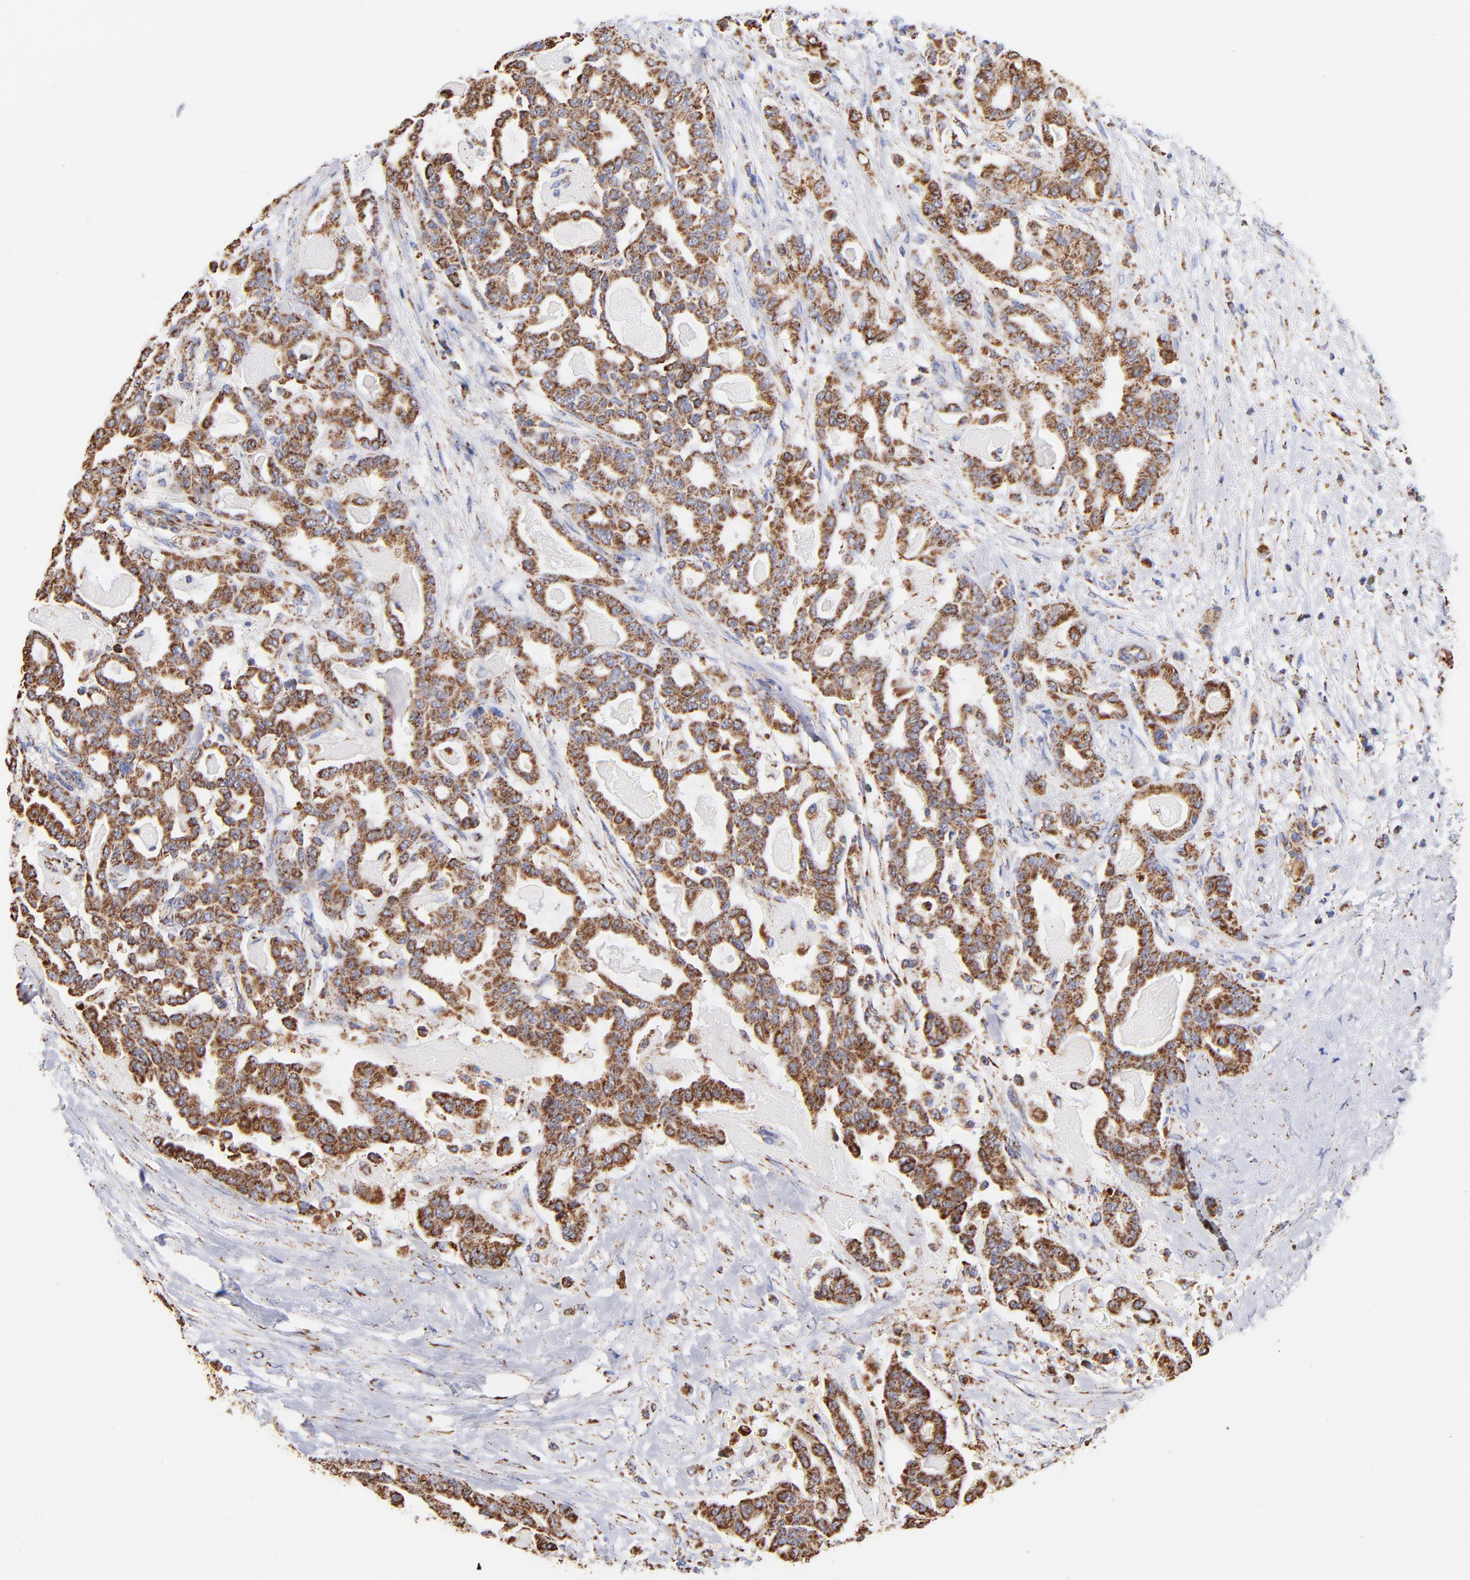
{"staining": {"intensity": "strong", "quantity": ">75%", "location": "cytoplasmic/membranous"}, "tissue": "pancreatic cancer", "cell_type": "Tumor cells", "image_type": "cancer", "snomed": [{"axis": "morphology", "description": "Adenocarcinoma, NOS"}, {"axis": "topography", "description": "Pancreas"}], "caption": "Pancreatic cancer tissue reveals strong cytoplasmic/membranous staining in approximately >75% of tumor cells, visualized by immunohistochemistry.", "gene": "PHB1", "patient": {"sex": "male", "age": 63}}